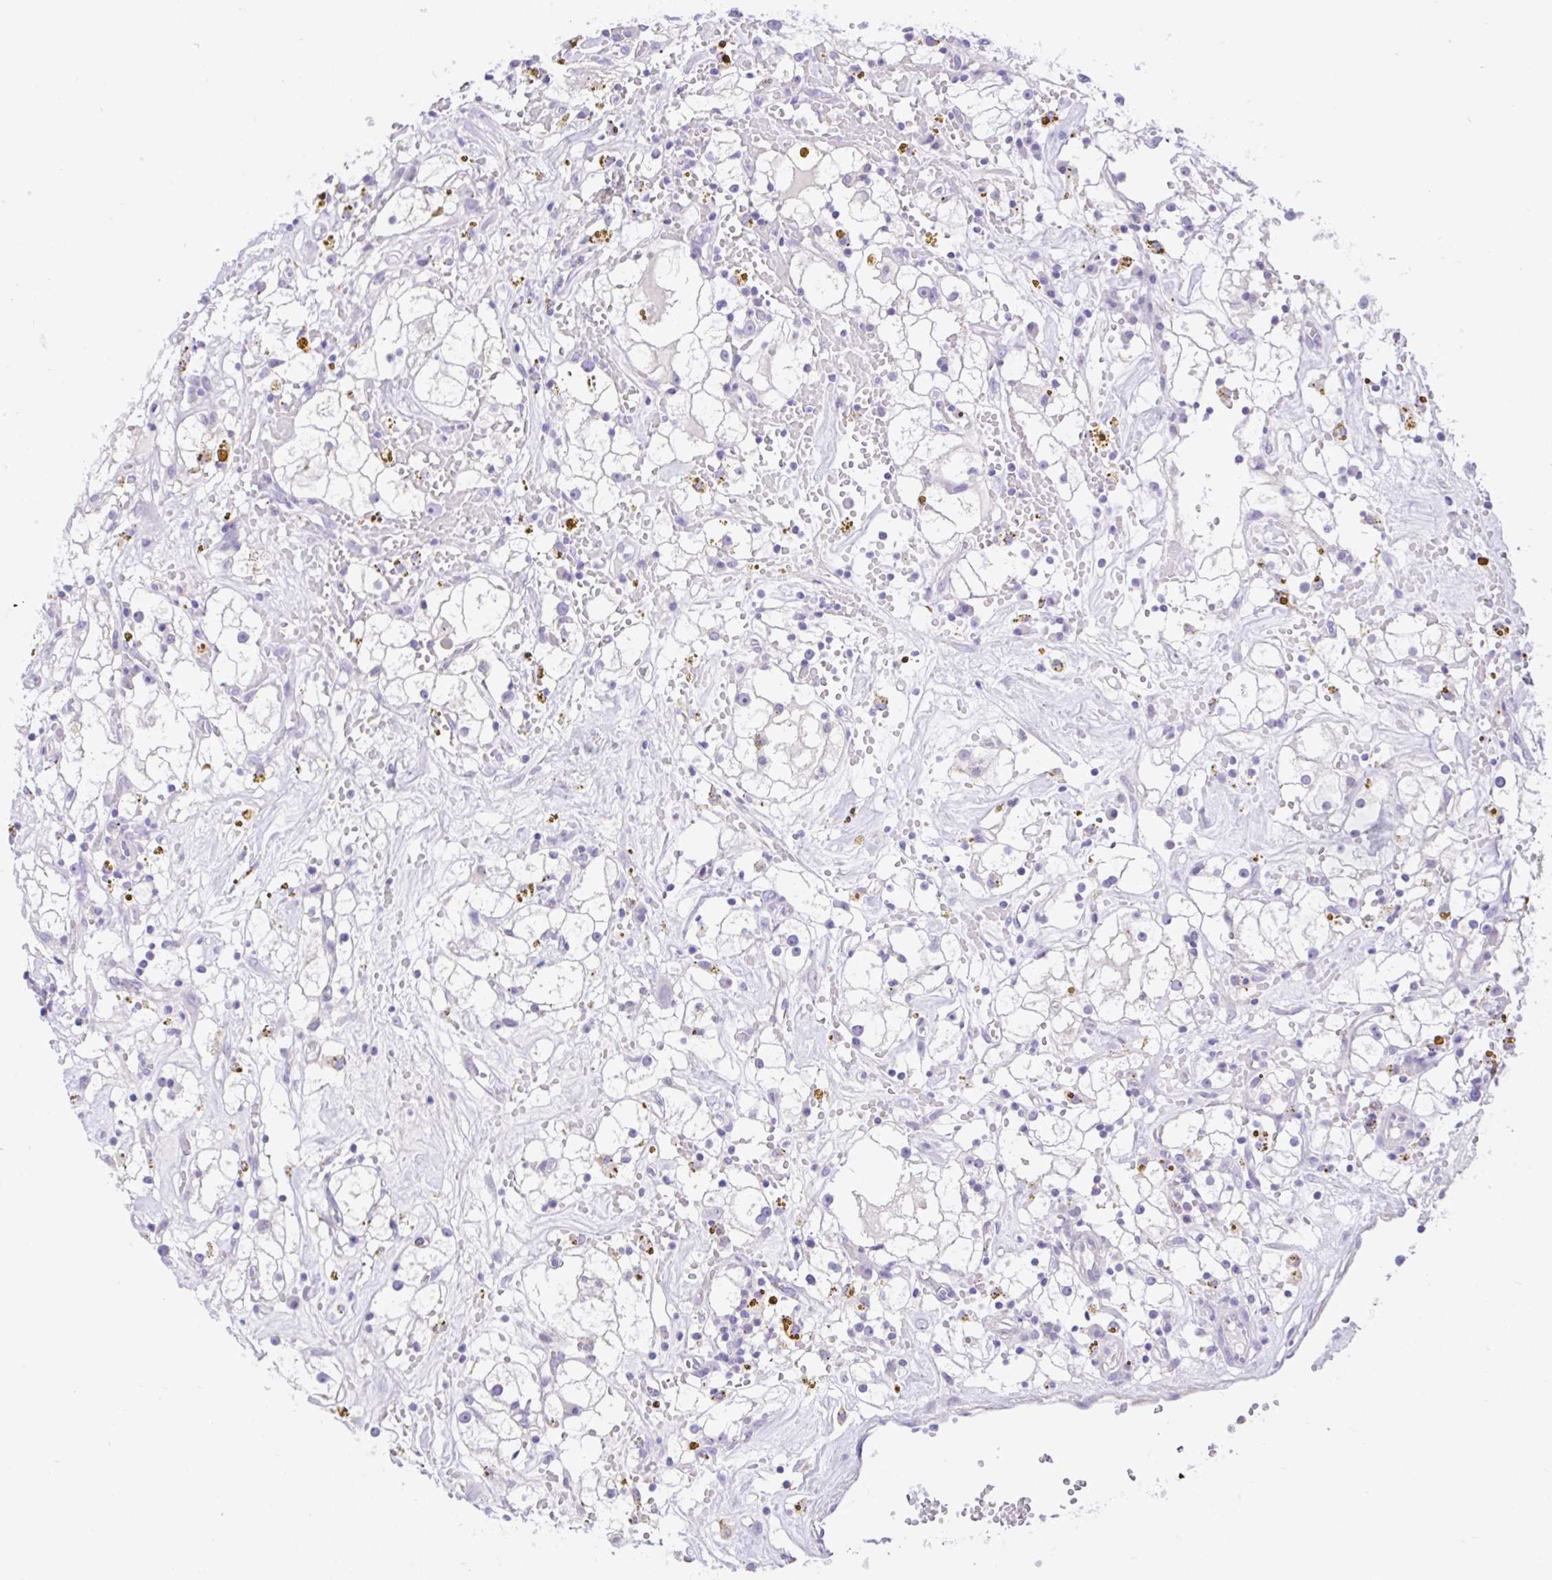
{"staining": {"intensity": "negative", "quantity": "none", "location": "none"}, "tissue": "renal cancer", "cell_type": "Tumor cells", "image_type": "cancer", "snomed": [{"axis": "morphology", "description": "Adenocarcinoma, NOS"}, {"axis": "topography", "description": "Kidney"}], "caption": "There is no significant expression in tumor cells of renal cancer (adenocarcinoma).", "gene": "ANO4", "patient": {"sex": "male", "age": 56}}